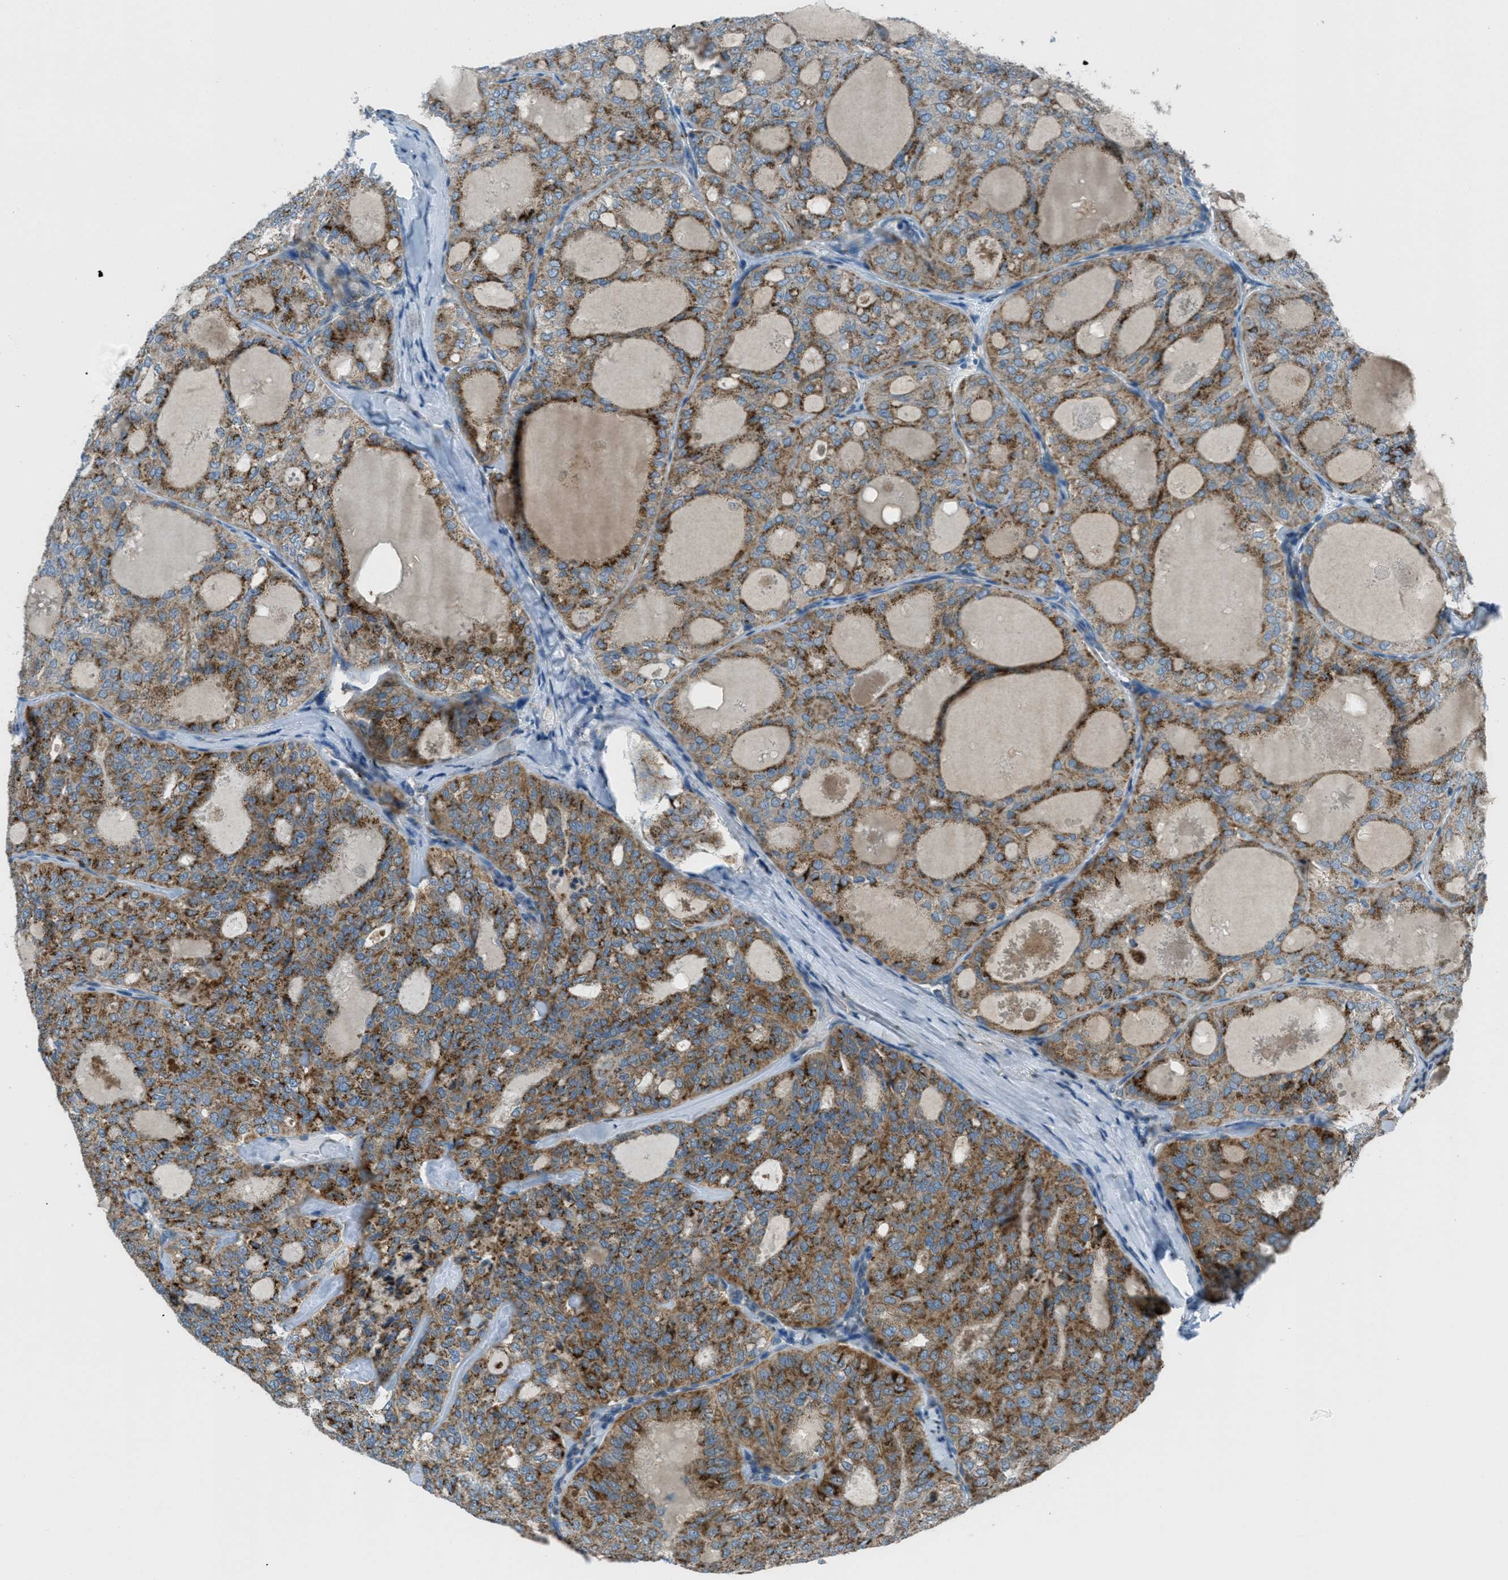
{"staining": {"intensity": "moderate", "quantity": ">75%", "location": "cytoplasmic/membranous"}, "tissue": "thyroid cancer", "cell_type": "Tumor cells", "image_type": "cancer", "snomed": [{"axis": "morphology", "description": "Follicular adenoma carcinoma, NOS"}, {"axis": "topography", "description": "Thyroid gland"}], "caption": "A high-resolution image shows IHC staining of follicular adenoma carcinoma (thyroid), which displays moderate cytoplasmic/membranous expression in approximately >75% of tumor cells. Using DAB (brown) and hematoxylin (blue) stains, captured at high magnification using brightfield microscopy.", "gene": "BCKDK", "patient": {"sex": "male", "age": 75}}